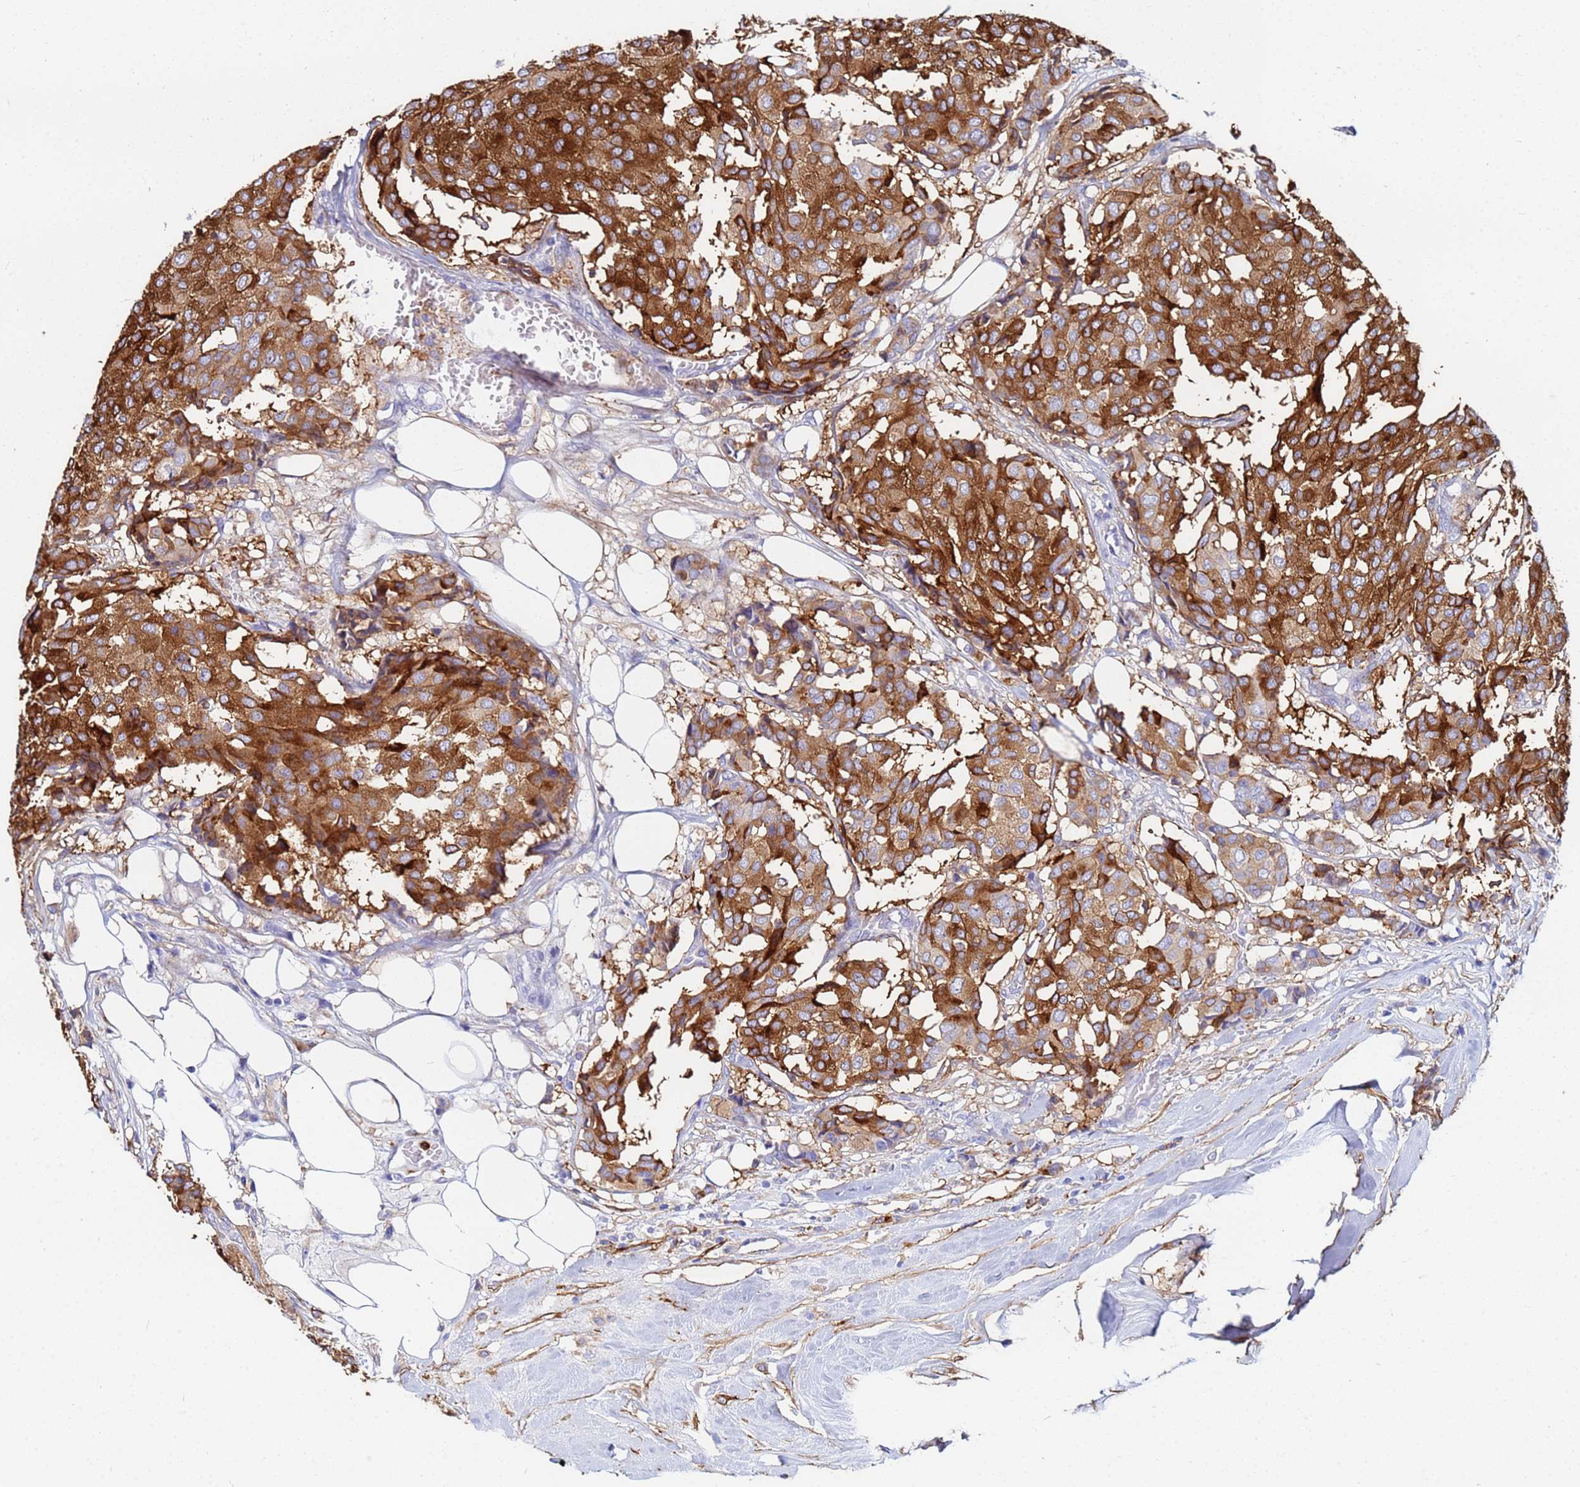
{"staining": {"intensity": "strong", "quantity": ">75%", "location": "cytoplasmic/membranous"}, "tissue": "breast cancer", "cell_type": "Tumor cells", "image_type": "cancer", "snomed": [{"axis": "morphology", "description": "Duct carcinoma"}, {"axis": "topography", "description": "Breast"}], "caption": "Tumor cells reveal high levels of strong cytoplasmic/membranous staining in about >75% of cells in breast cancer.", "gene": "BASP1", "patient": {"sex": "female", "age": 75}}